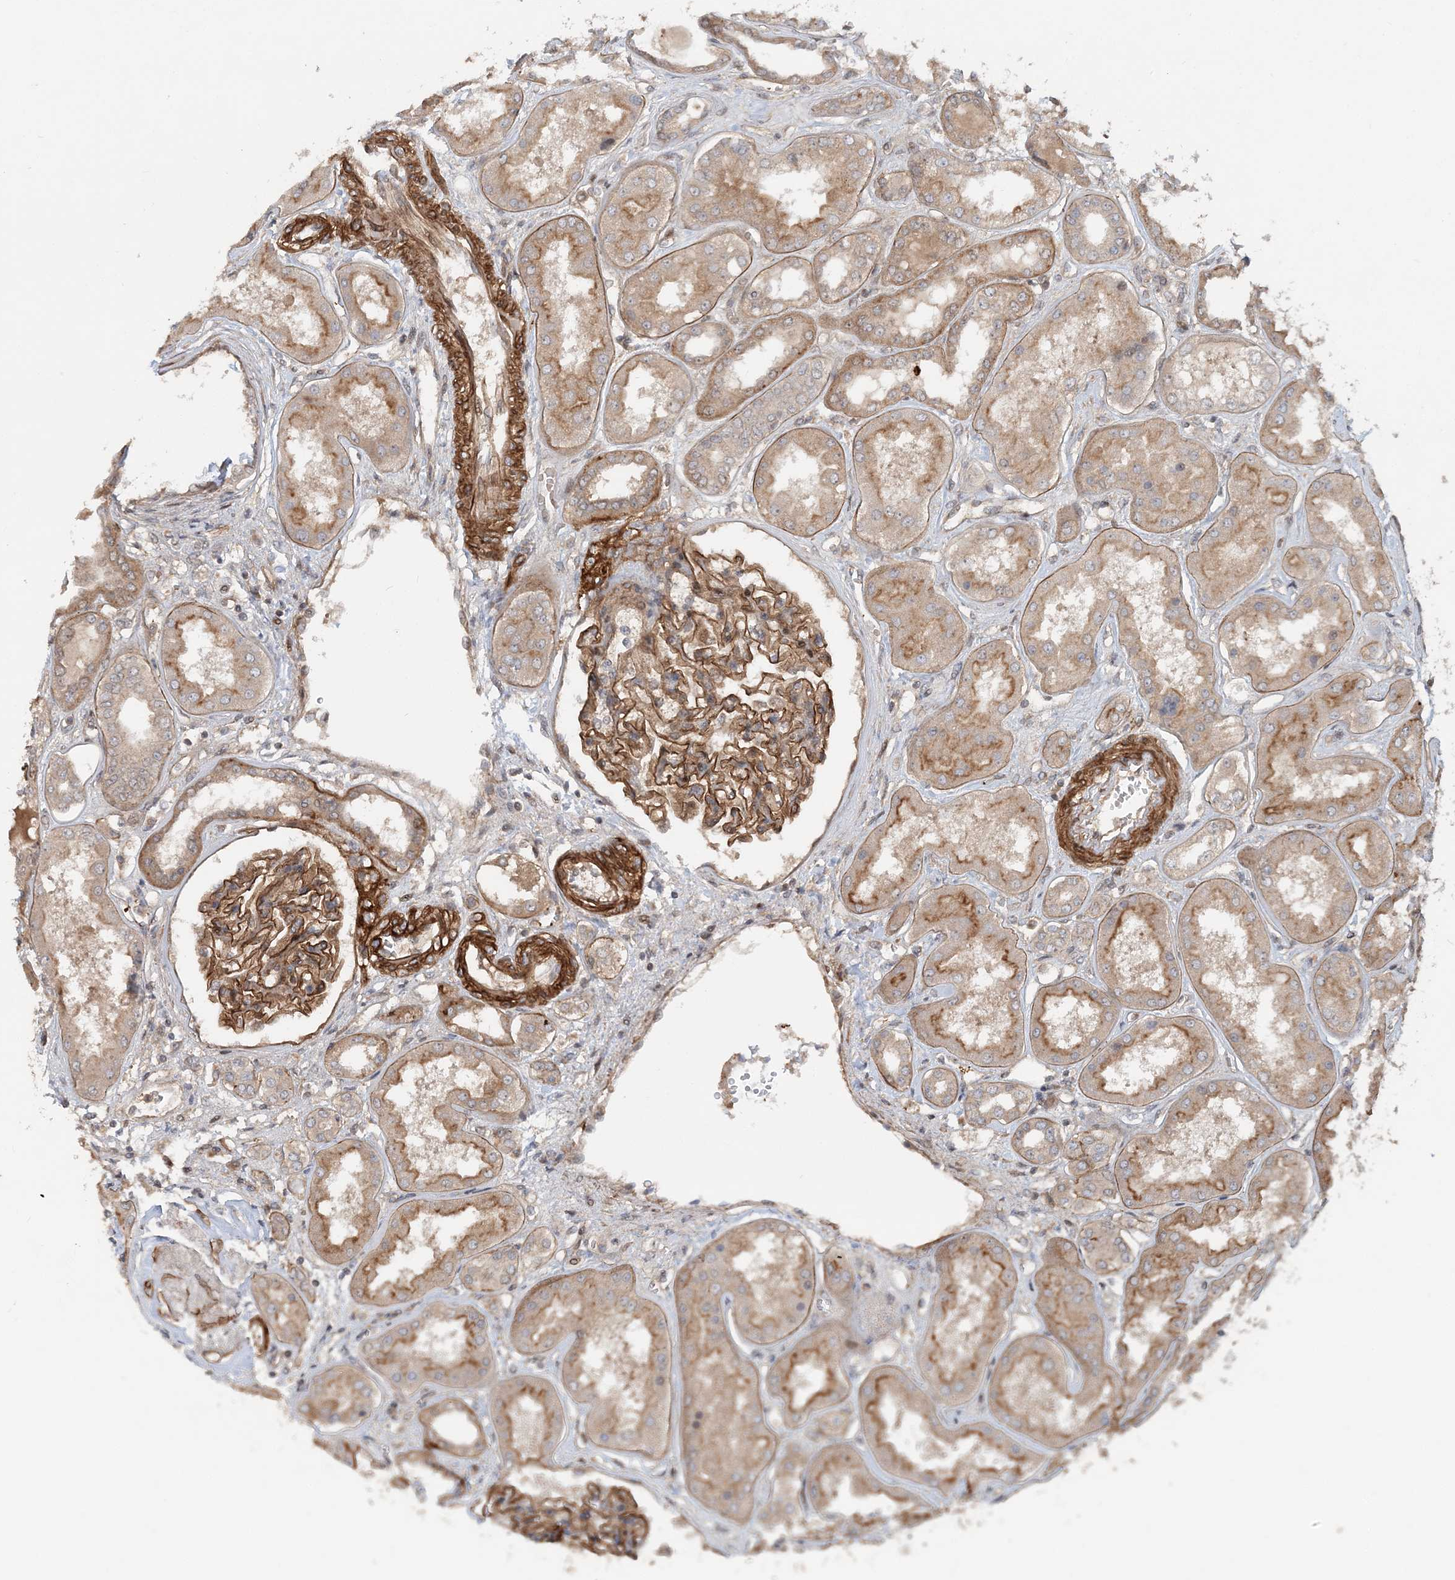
{"staining": {"intensity": "strong", "quantity": ">75%", "location": "cytoplasmic/membranous"}, "tissue": "kidney", "cell_type": "Cells in glomeruli", "image_type": "normal", "snomed": [{"axis": "morphology", "description": "Normal tissue, NOS"}, {"axis": "topography", "description": "Kidney"}], "caption": "Immunohistochemical staining of benign human kidney exhibits >75% levels of strong cytoplasmic/membranous protein staining in about >75% of cells in glomeruli.", "gene": "GEMIN5", "patient": {"sex": "female", "age": 56}}